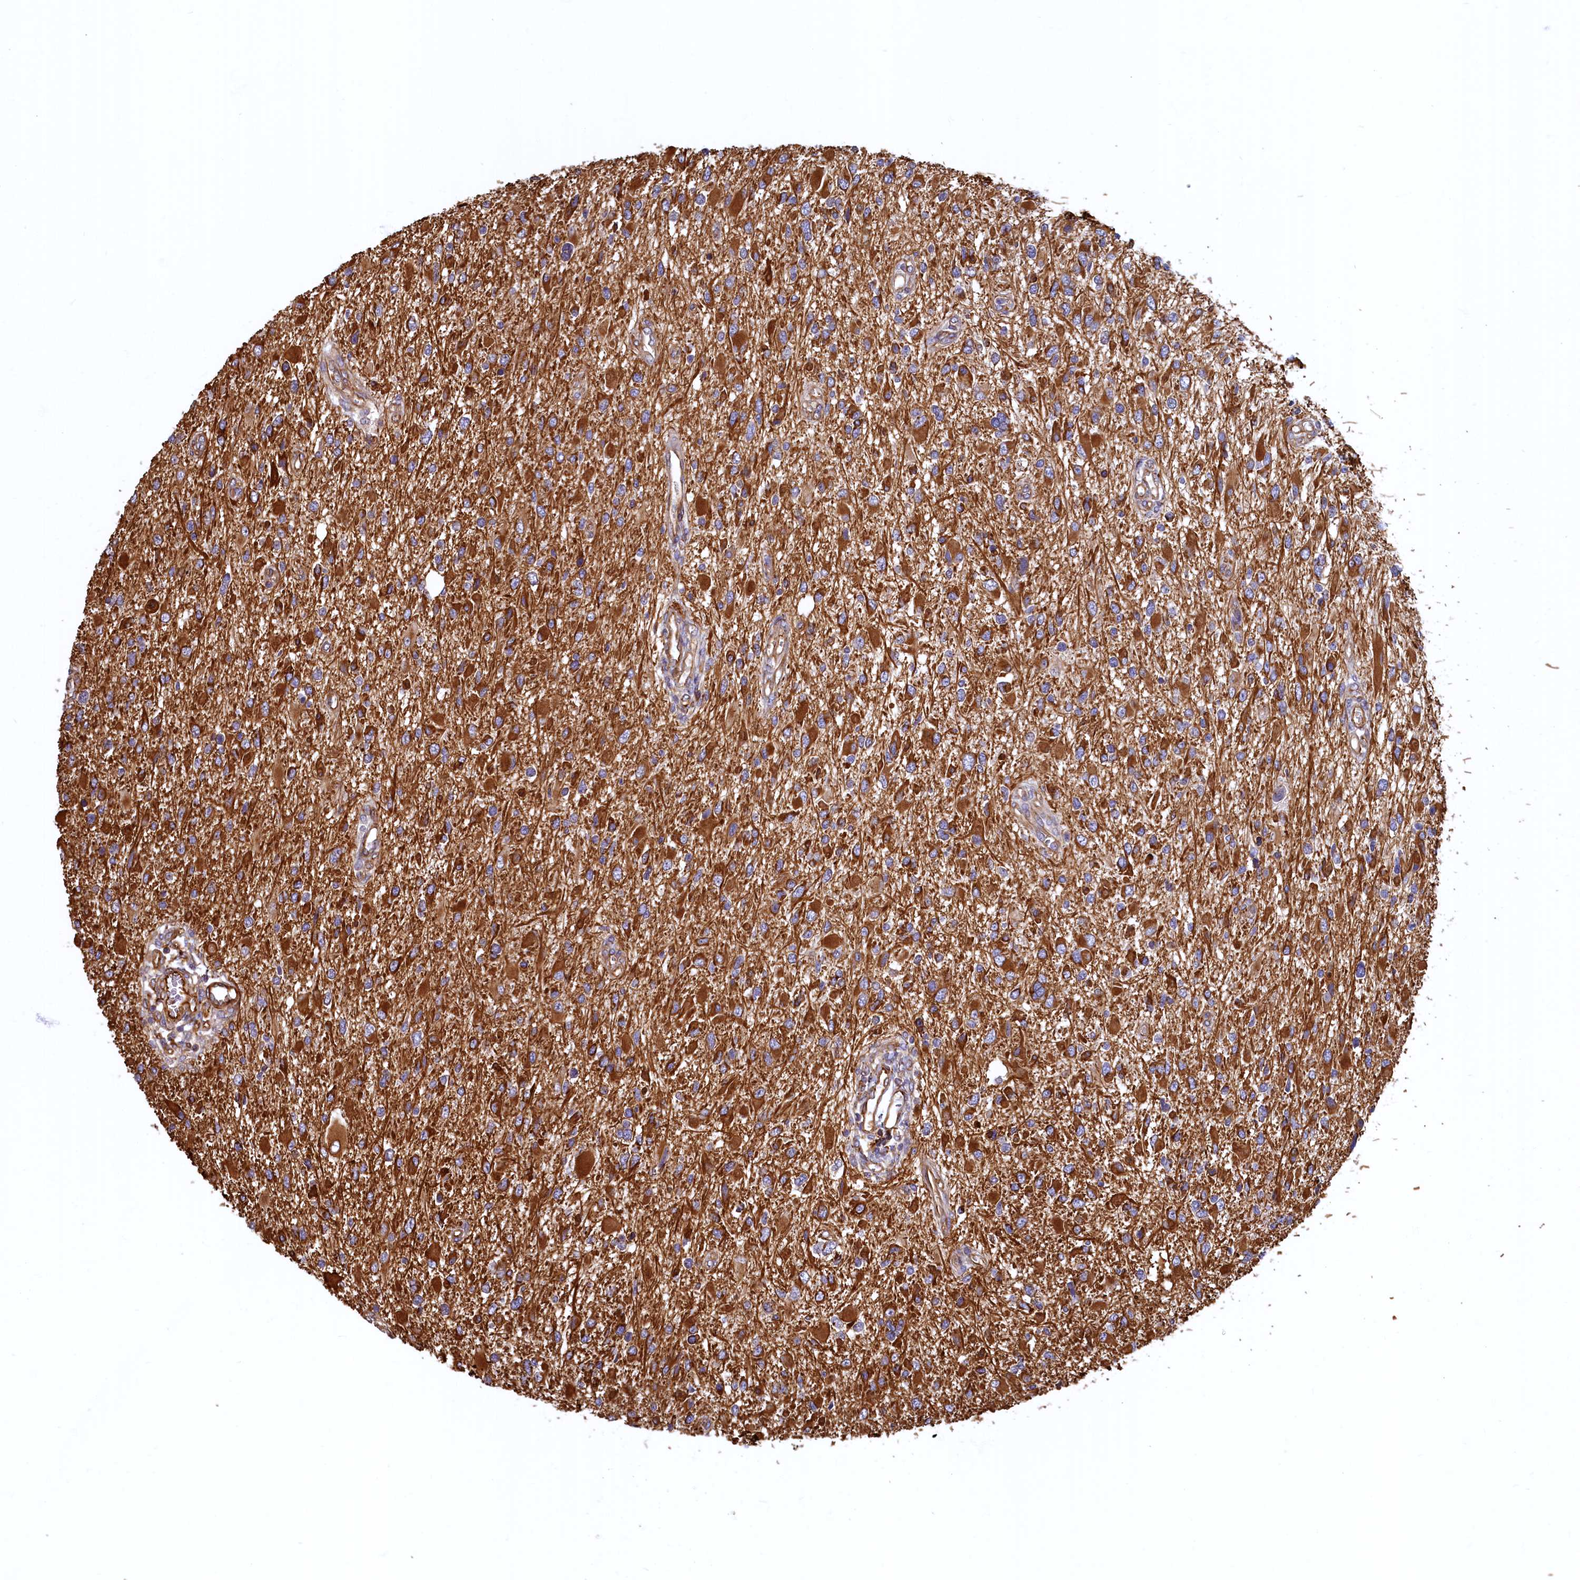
{"staining": {"intensity": "strong", "quantity": ">75%", "location": "cytoplasmic/membranous"}, "tissue": "glioma", "cell_type": "Tumor cells", "image_type": "cancer", "snomed": [{"axis": "morphology", "description": "Glioma, malignant, High grade"}, {"axis": "topography", "description": "Brain"}], "caption": "Strong cytoplasmic/membranous staining is identified in about >75% of tumor cells in glioma. (DAB (3,3'-diaminobenzidine) = brown stain, brightfield microscopy at high magnification).", "gene": "LRRC57", "patient": {"sex": "male", "age": 53}}